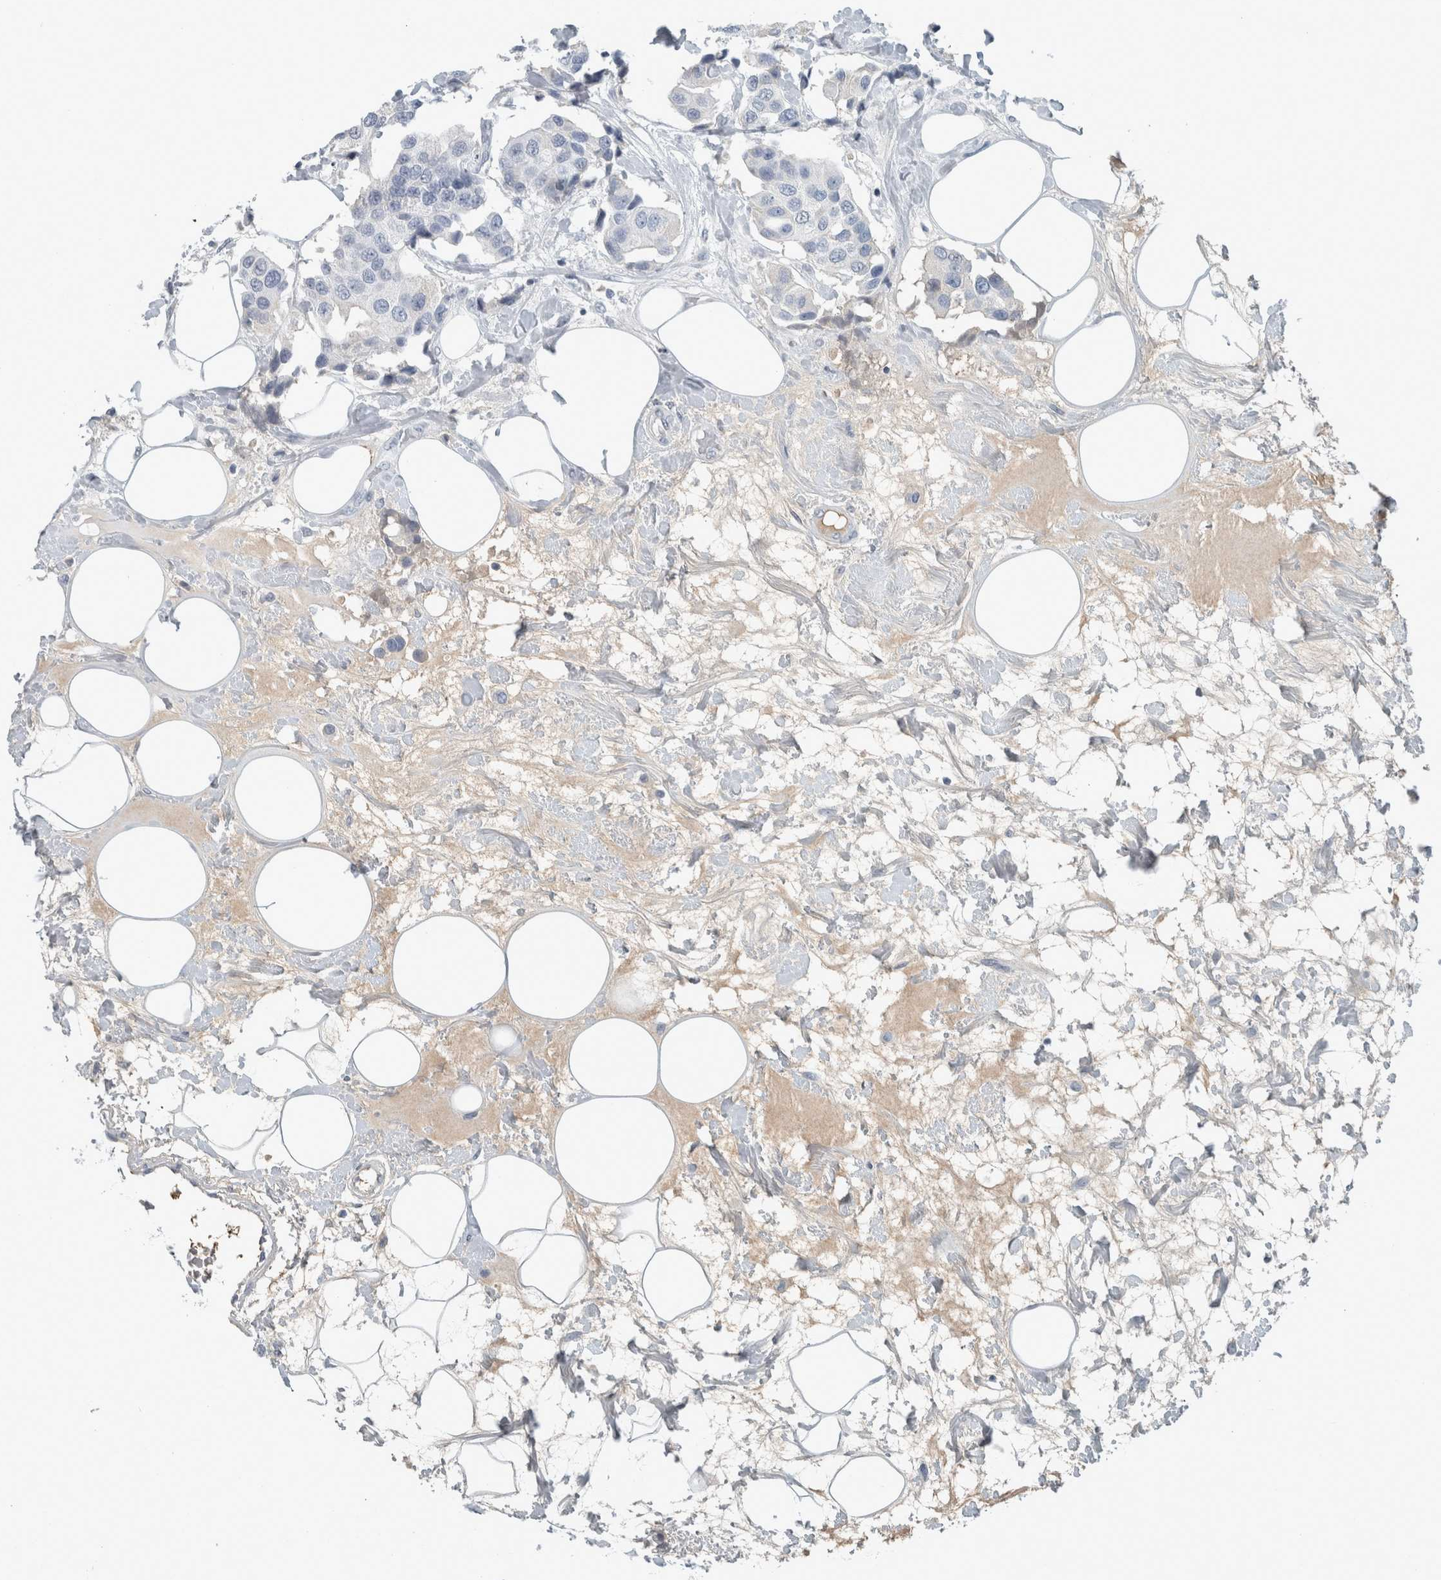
{"staining": {"intensity": "negative", "quantity": "none", "location": "none"}, "tissue": "breast cancer", "cell_type": "Tumor cells", "image_type": "cancer", "snomed": [{"axis": "morphology", "description": "Normal tissue, NOS"}, {"axis": "morphology", "description": "Duct carcinoma"}, {"axis": "topography", "description": "Breast"}], "caption": "High magnification brightfield microscopy of breast cancer stained with DAB (3,3'-diaminobenzidine) (brown) and counterstained with hematoxylin (blue): tumor cells show no significant staining.", "gene": "CHL1", "patient": {"sex": "female", "age": 39}}